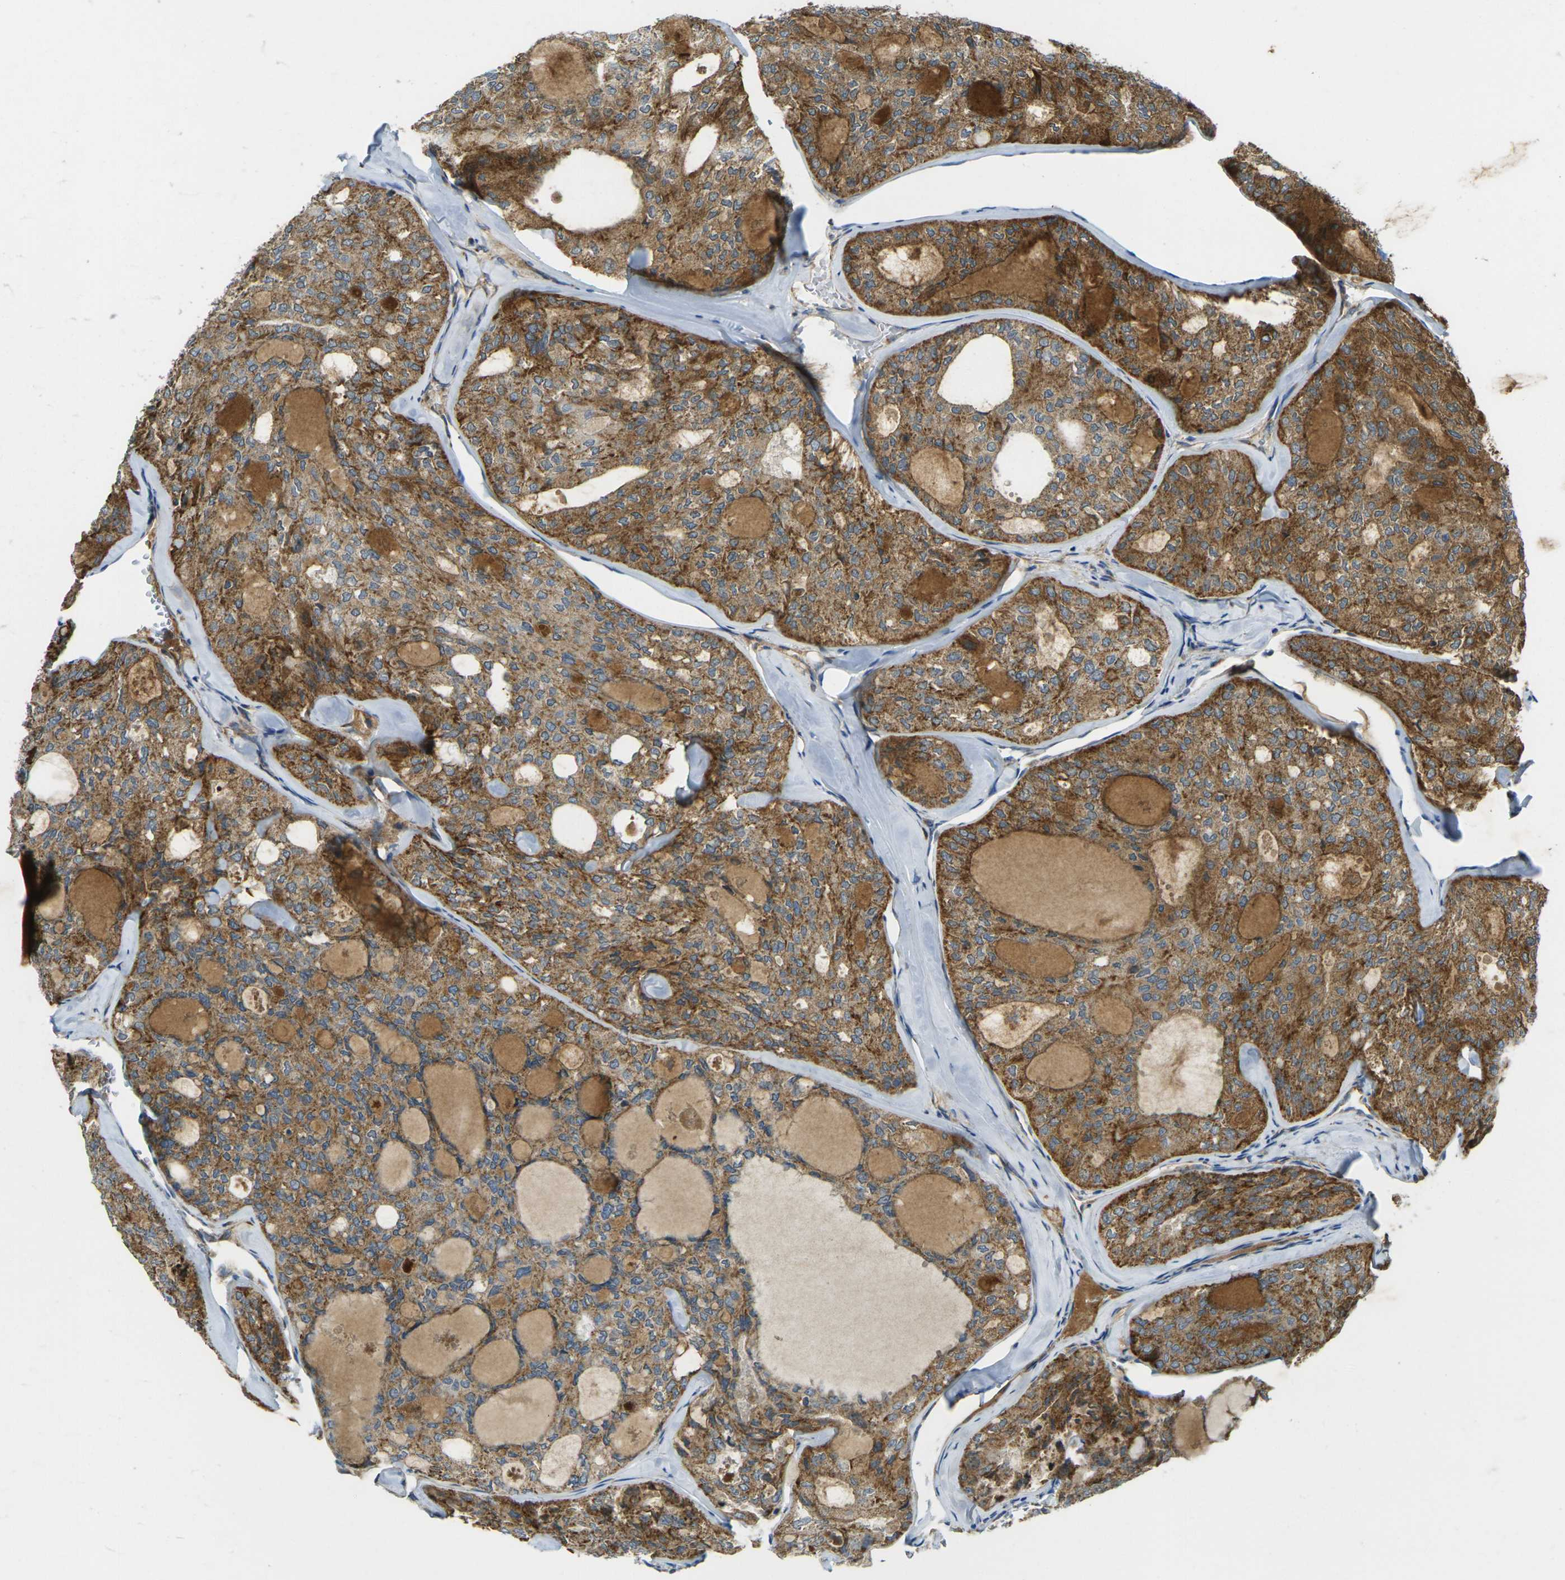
{"staining": {"intensity": "moderate", "quantity": ">75%", "location": "cytoplasmic/membranous"}, "tissue": "thyroid cancer", "cell_type": "Tumor cells", "image_type": "cancer", "snomed": [{"axis": "morphology", "description": "Follicular adenoma carcinoma, NOS"}, {"axis": "topography", "description": "Thyroid gland"}], "caption": "Follicular adenoma carcinoma (thyroid) stained with DAB (3,3'-diaminobenzidine) immunohistochemistry (IHC) exhibits medium levels of moderate cytoplasmic/membranous staining in approximately >75% of tumor cells. The protein is stained brown, and the nuclei are stained in blue (DAB (3,3'-diaminobenzidine) IHC with brightfield microscopy, high magnification).", "gene": "IGF1R", "patient": {"sex": "male", "age": 75}}